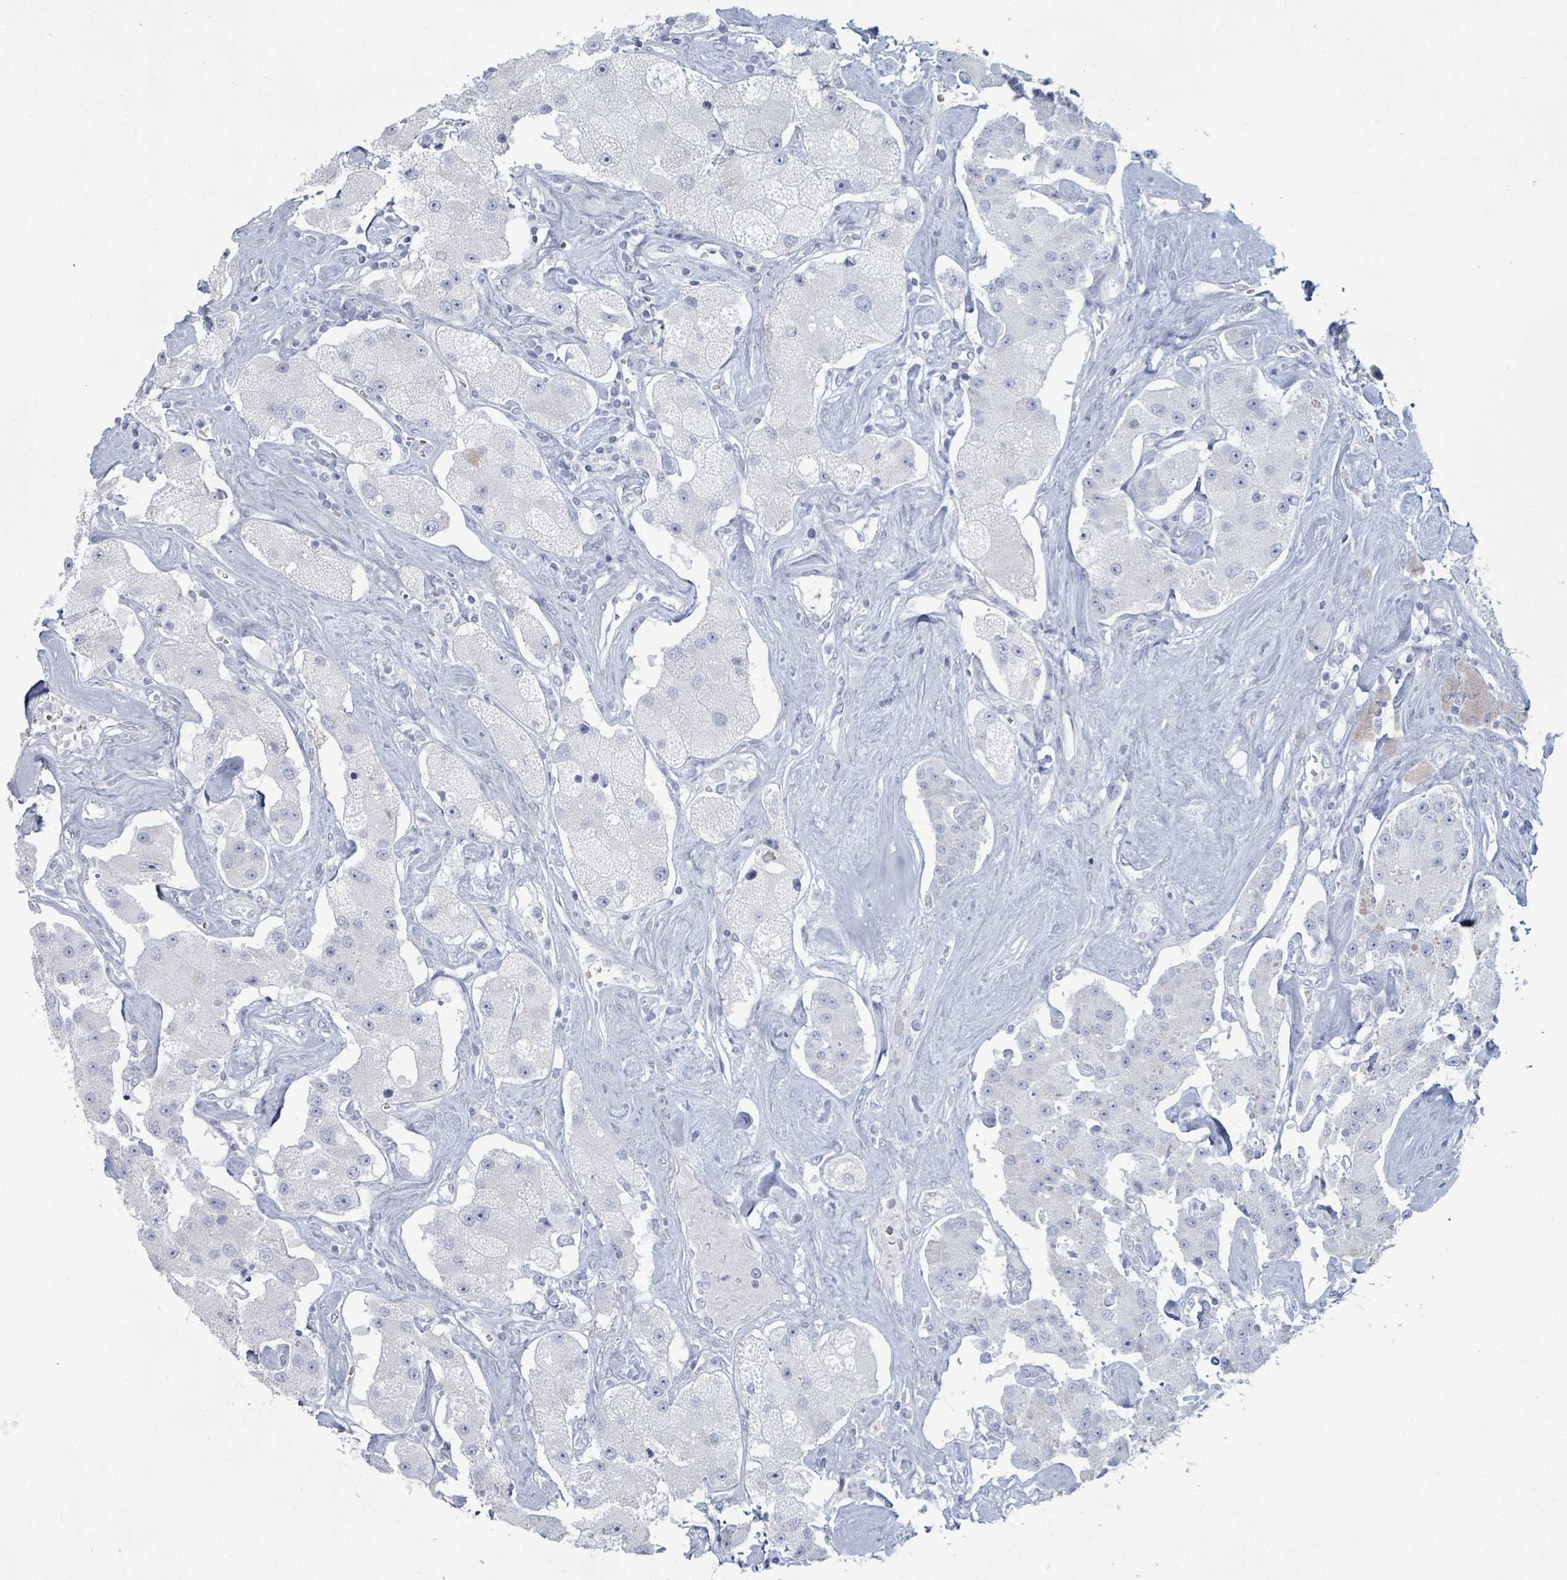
{"staining": {"intensity": "negative", "quantity": "none", "location": "none"}, "tissue": "carcinoid", "cell_type": "Tumor cells", "image_type": "cancer", "snomed": [{"axis": "morphology", "description": "Carcinoid, malignant, NOS"}, {"axis": "topography", "description": "Pancreas"}], "caption": "An immunohistochemistry micrograph of malignant carcinoid is shown. There is no staining in tumor cells of malignant carcinoid.", "gene": "PGA3", "patient": {"sex": "male", "age": 41}}